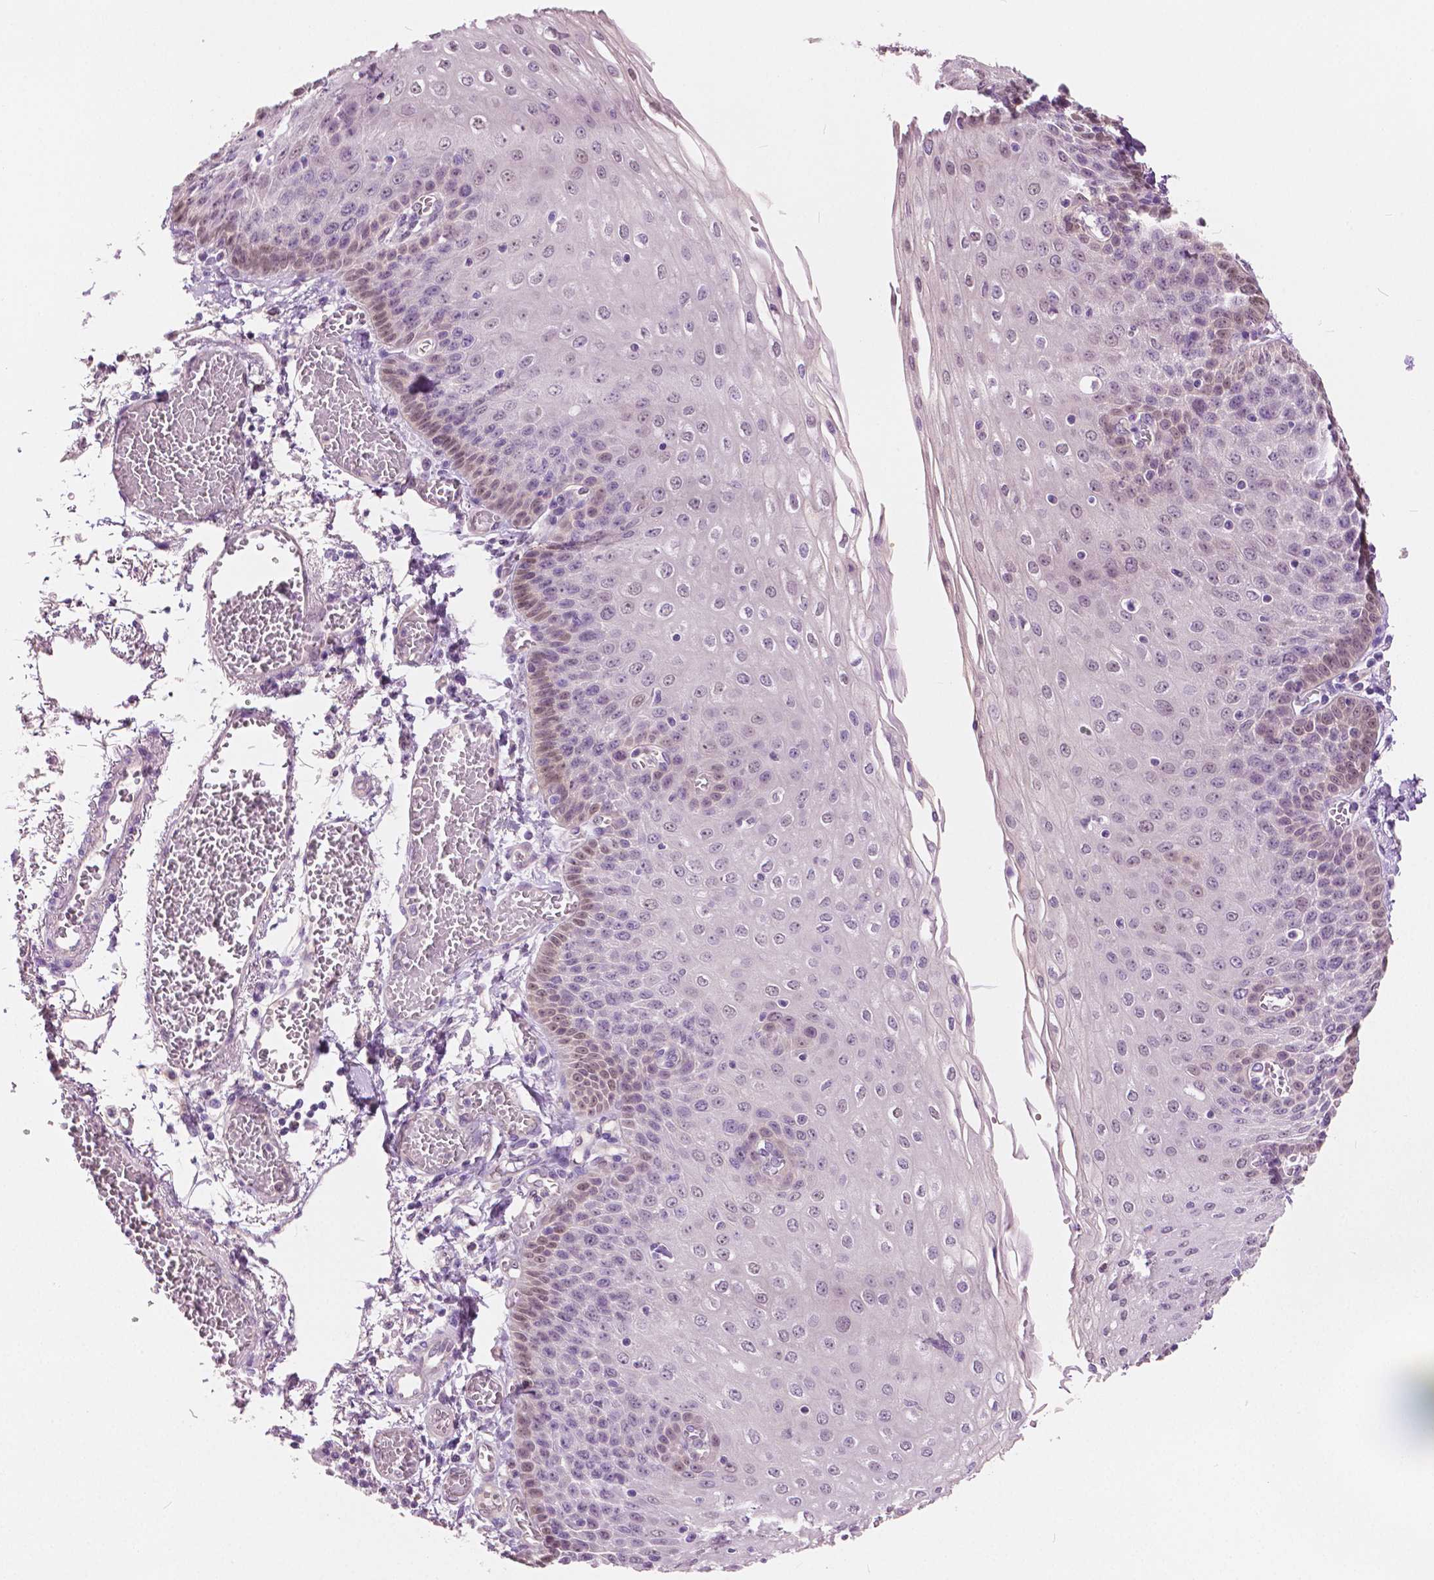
{"staining": {"intensity": "weak", "quantity": "<25%", "location": "nuclear"}, "tissue": "esophagus", "cell_type": "Squamous epithelial cells", "image_type": "normal", "snomed": [{"axis": "morphology", "description": "Normal tissue, NOS"}, {"axis": "morphology", "description": "Adenocarcinoma, NOS"}, {"axis": "topography", "description": "Esophagus"}], "caption": "Immunohistochemistry of normal human esophagus reveals no staining in squamous epithelial cells. (DAB immunohistochemistry visualized using brightfield microscopy, high magnification).", "gene": "TKFC", "patient": {"sex": "male", "age": 81}}